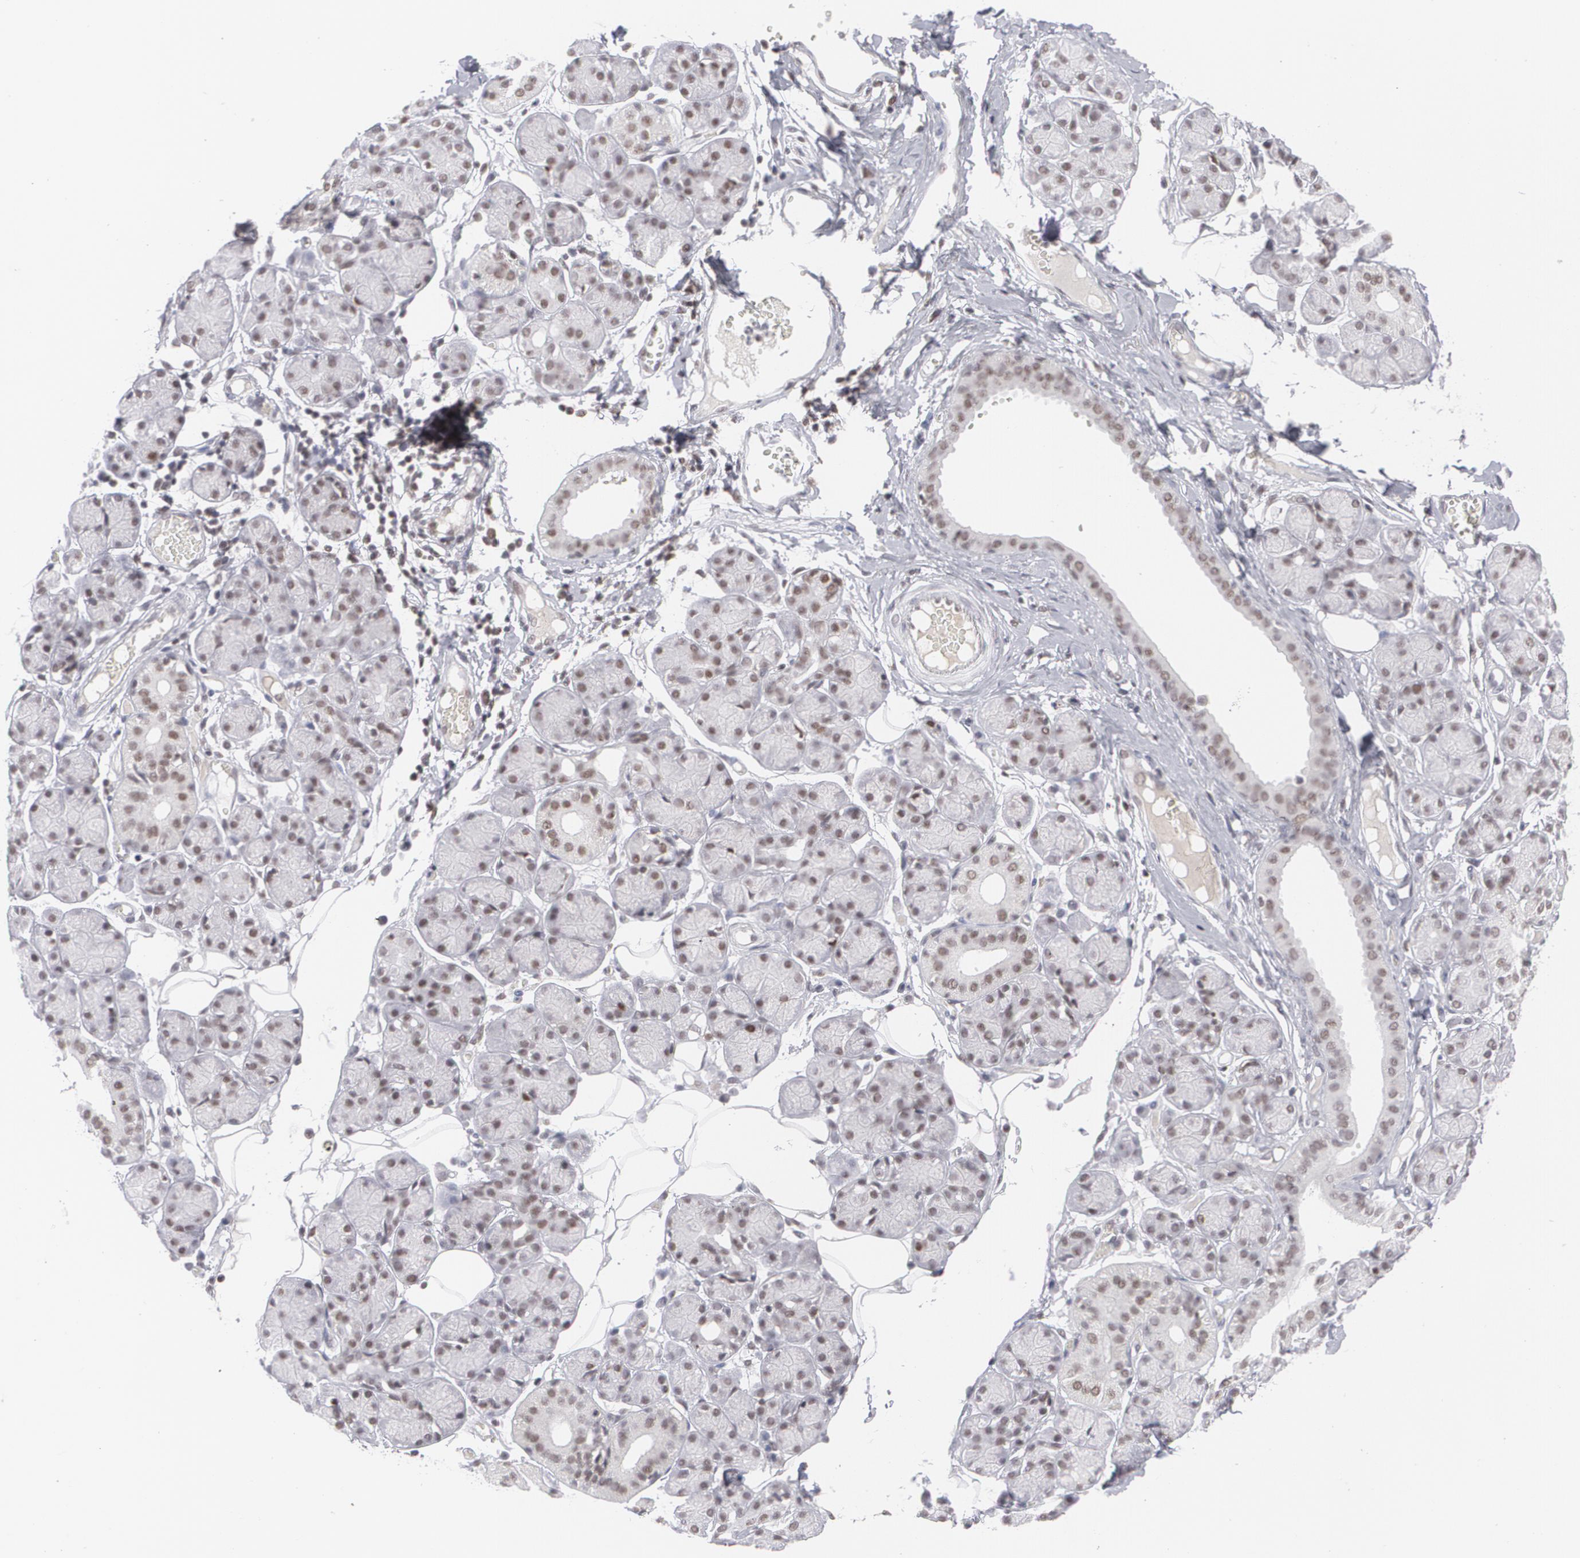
{"staining": {"intensity": "moderate", "quantity": "25%-75%", "location": "nuclear"}, "tissue": "salivary gland", "cell_type": "Glandular cells", "image_type": "normal", "snomed": [{"axis": "morphology", "description": "Normal tissue, NOS"}, {"axis": "topography", "description": "Salivary gland"}], "caption": "Protein expression analysis of unremarkable salivary gland exhibits moderate nuclear positivity in approximately 25%-75% of glandular cells. The staining was performed using DAB, with brown indicating positive protein expression. Nuclei are stained blue with hematoxylin.", "gene": "MCL1", "patient": {"sex": "male", "age": 54}}